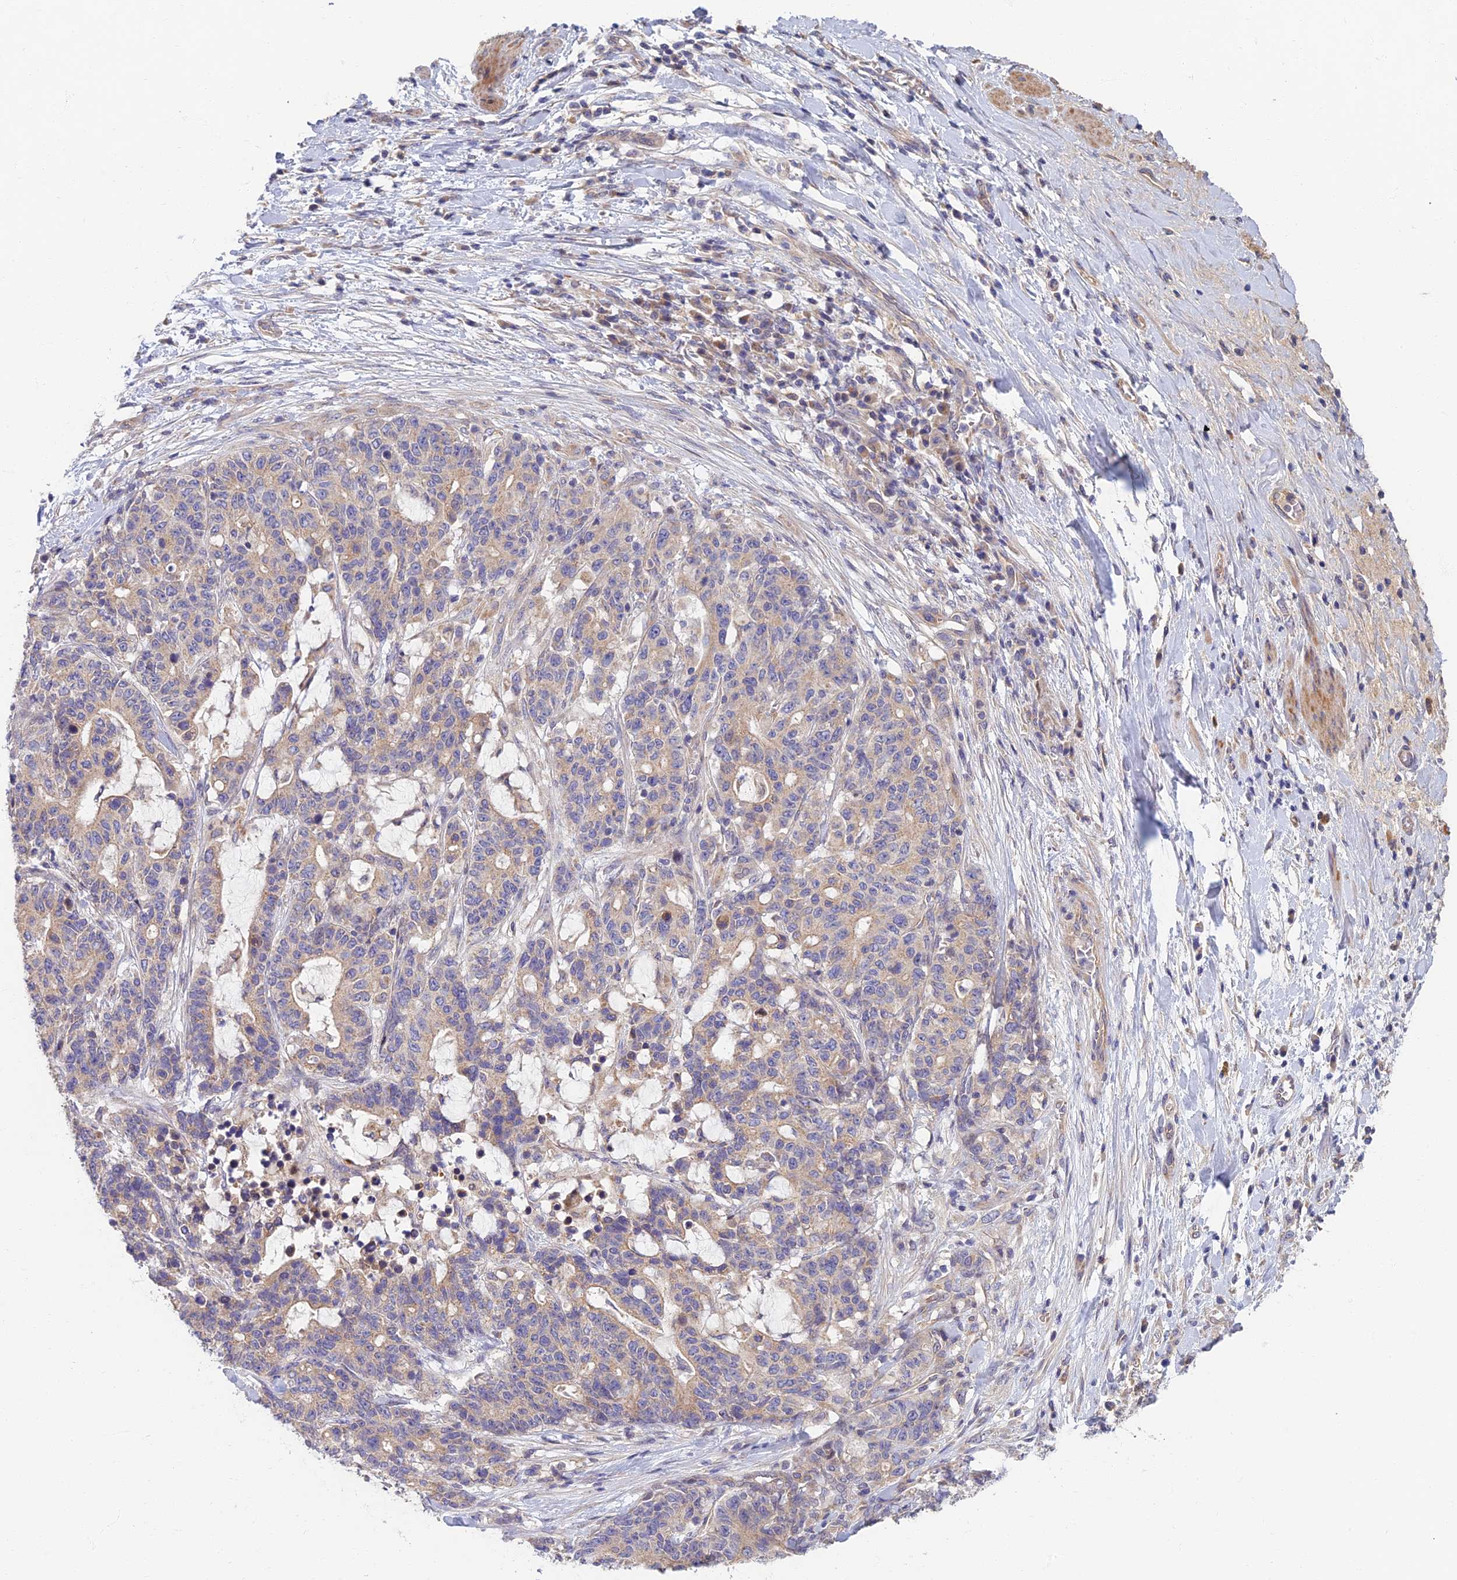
{"staining": {"intensity": "moderate", "quantity": "<25%", "location": "cytoplasmic/membranous"}, "tissue": "stomach cancer", "cell_type": "Tumor cells", "image_type": "cancer", "snomed": [{"axis": "morphology", "description": "Normal tissue, NOS"}, {"axis": "morphology", "description": "Adenocarcinoma, NOS"}, {"axis": "topography", "description": "Stomach"}], "caption": "A brown stain highlights moderate cytoplasmic/membranous positivity of a protein in human adenocarcinoma (stomach) tumor cells. The protein is stained brown, and the nuclei are stained in blue (DAB IHC with brightfield microscopy, high magnification).", "gene": "SOGA1", "patient": {"sex": "female", "age": 64}}